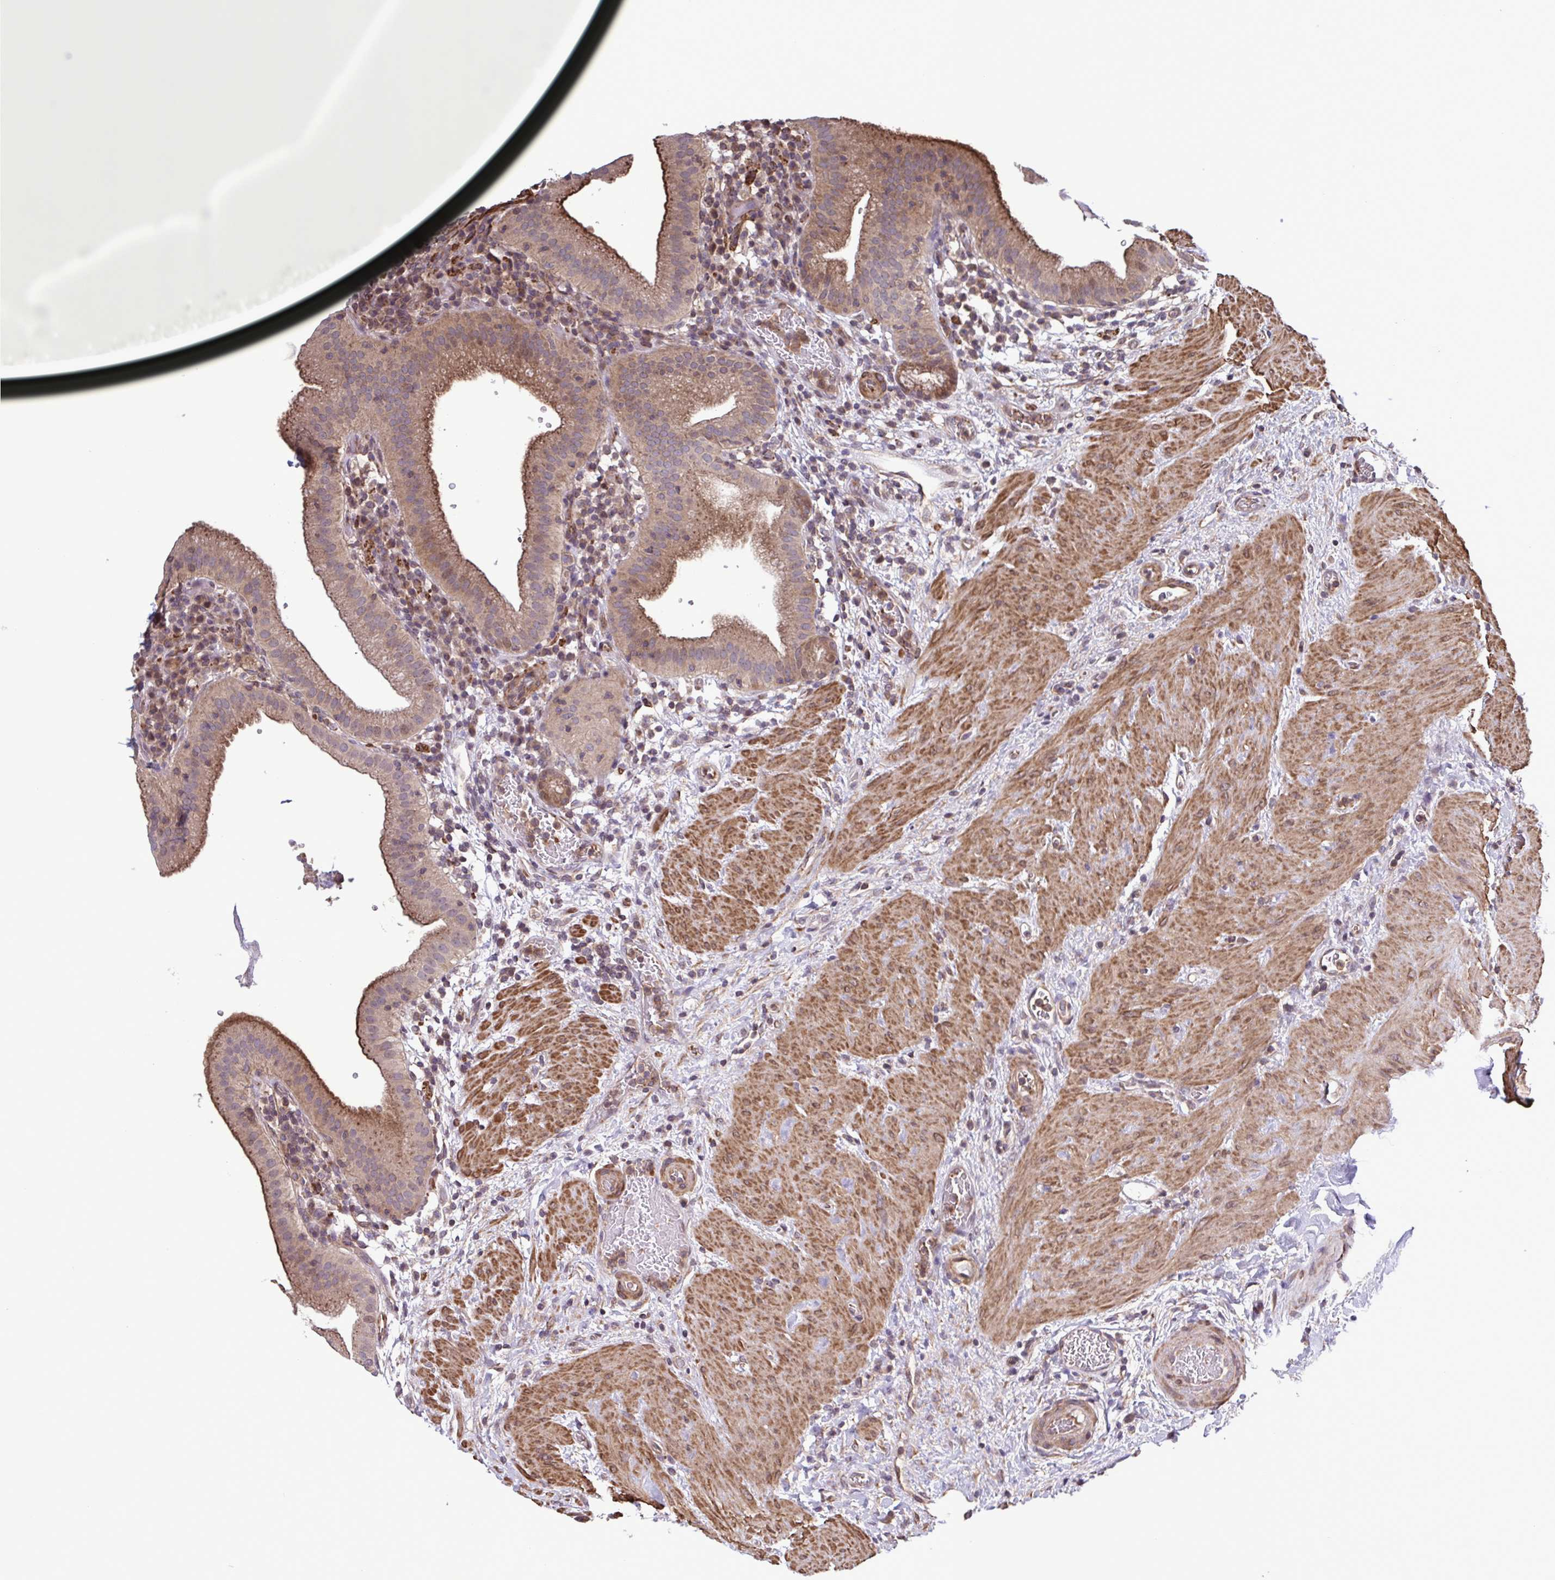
{"staining": {"intensity": "moderate", "quantity": ">75%", "location": "cytoplasmic/membranous"}, "tissue": "gallbladder", "cell_type": "Glandular cells", "image_type": "normal", "snomed": [{"axis": "morphology", "description": "Normal tissue, NOS"}, {"axis": "topography", "description": "Gallbladder"}], "caption": "Gallbladder stained with DAB immunohistochemistry reveals medium levels of moderate cytoplasmic/membranous positivity in about >75% of glandular cells. Nuclei are stained in blue.", "gene": "ZNF200", "patient": {"sex": "male", "age": 26}}